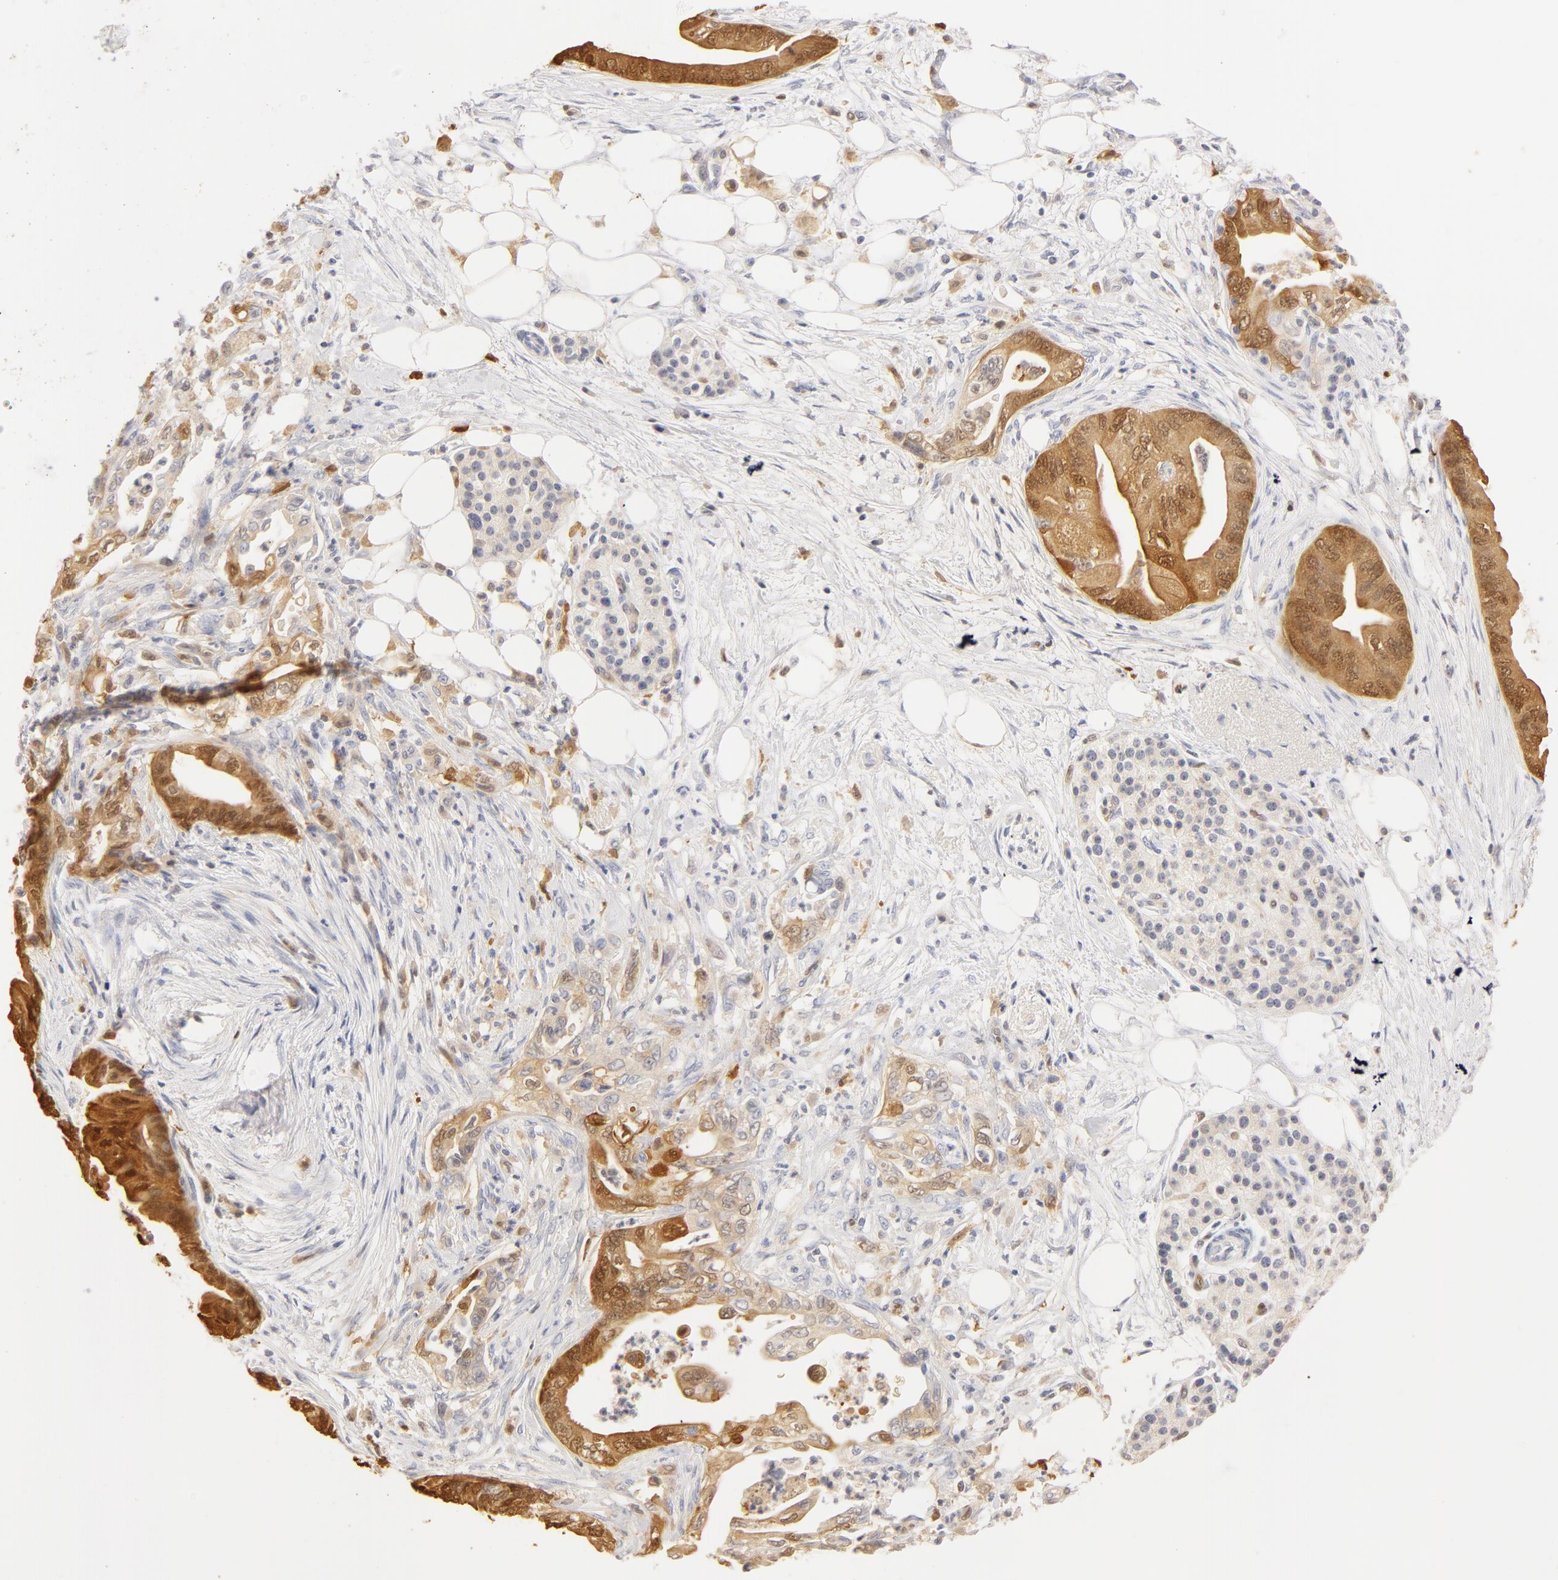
{"staining": {"intensity": "moderate", "quantity": "<25%", "location": "cytoplasmic/membranous,nuclear"}, "tissue": "pancreatic cancer", "cell_type": "Tumor cells", "image_type": "cancer", "snomed": [{"axis": "morphology", "description": "Adenocarcinoma, NOS"}, {"axis": "topography", "description": "Pancreas"}], "caption": "Immunohistochemistry (DAB (3,3'-diaminobenzidine)) staining of human pancreatic adenocarcinoma demonstrates moderate cytoplasmic/membranous and nuclear protein staining in about <25% of tumor cells.", "gene": "CA2", "patient": {"sex": "female", "age": 66}}